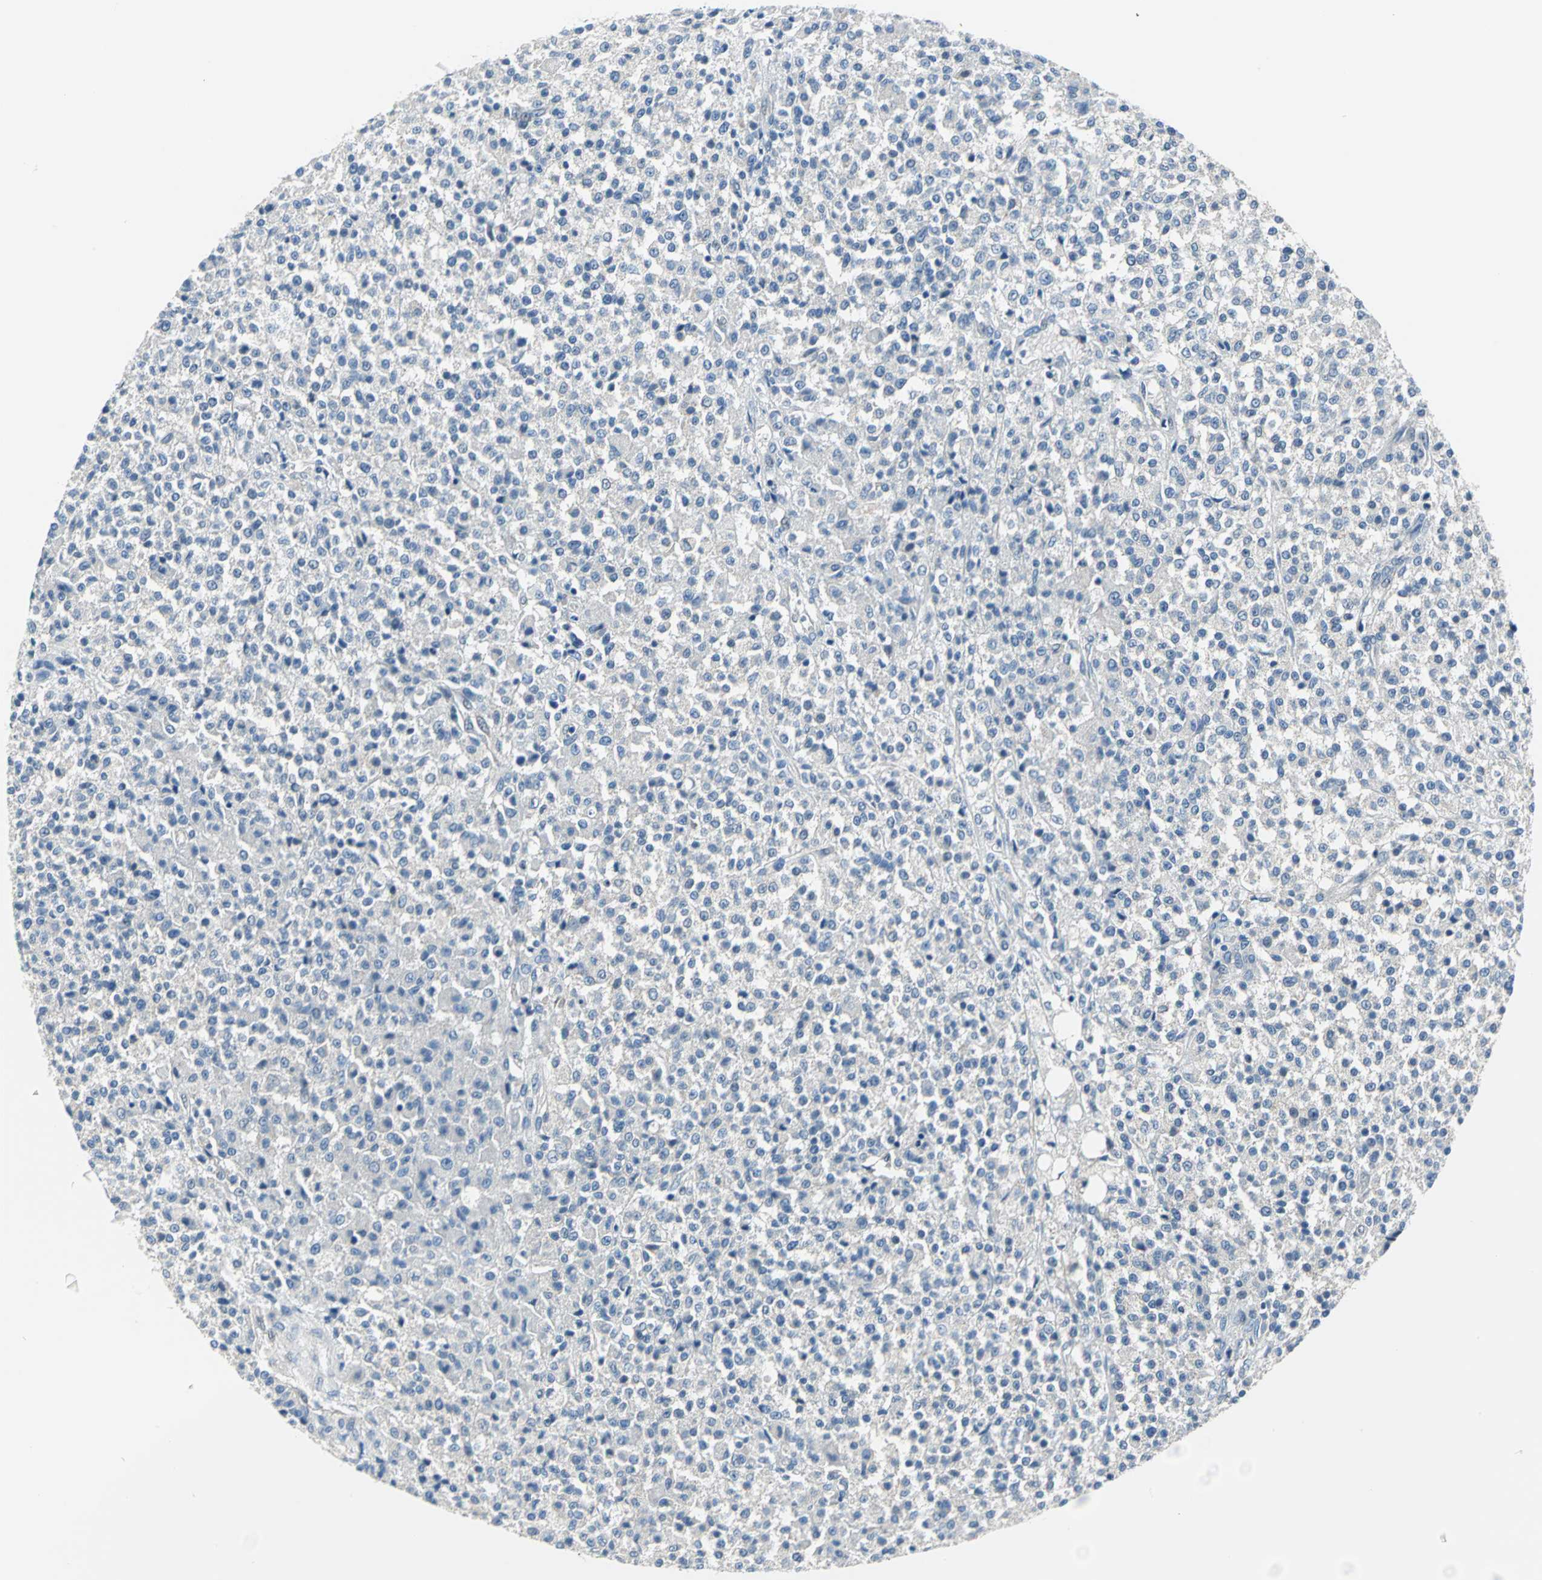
{"staining": {"intensity": "negative", "quantity": "none", "location": "none"}, "tissue": "testis cancer", "cell_type": "Tumor cells", "image_type": "cancer", "snomed": [{"axis": "morphology", "description": "Seminoma, NOS"}, {"axis": "topography", "description": "Testis"}], "caption": "Tumor cells are negative for protein expression in human testis seminoma.", "gene": "ZNF415", "patient": {"sex": "male", "age": 59}}